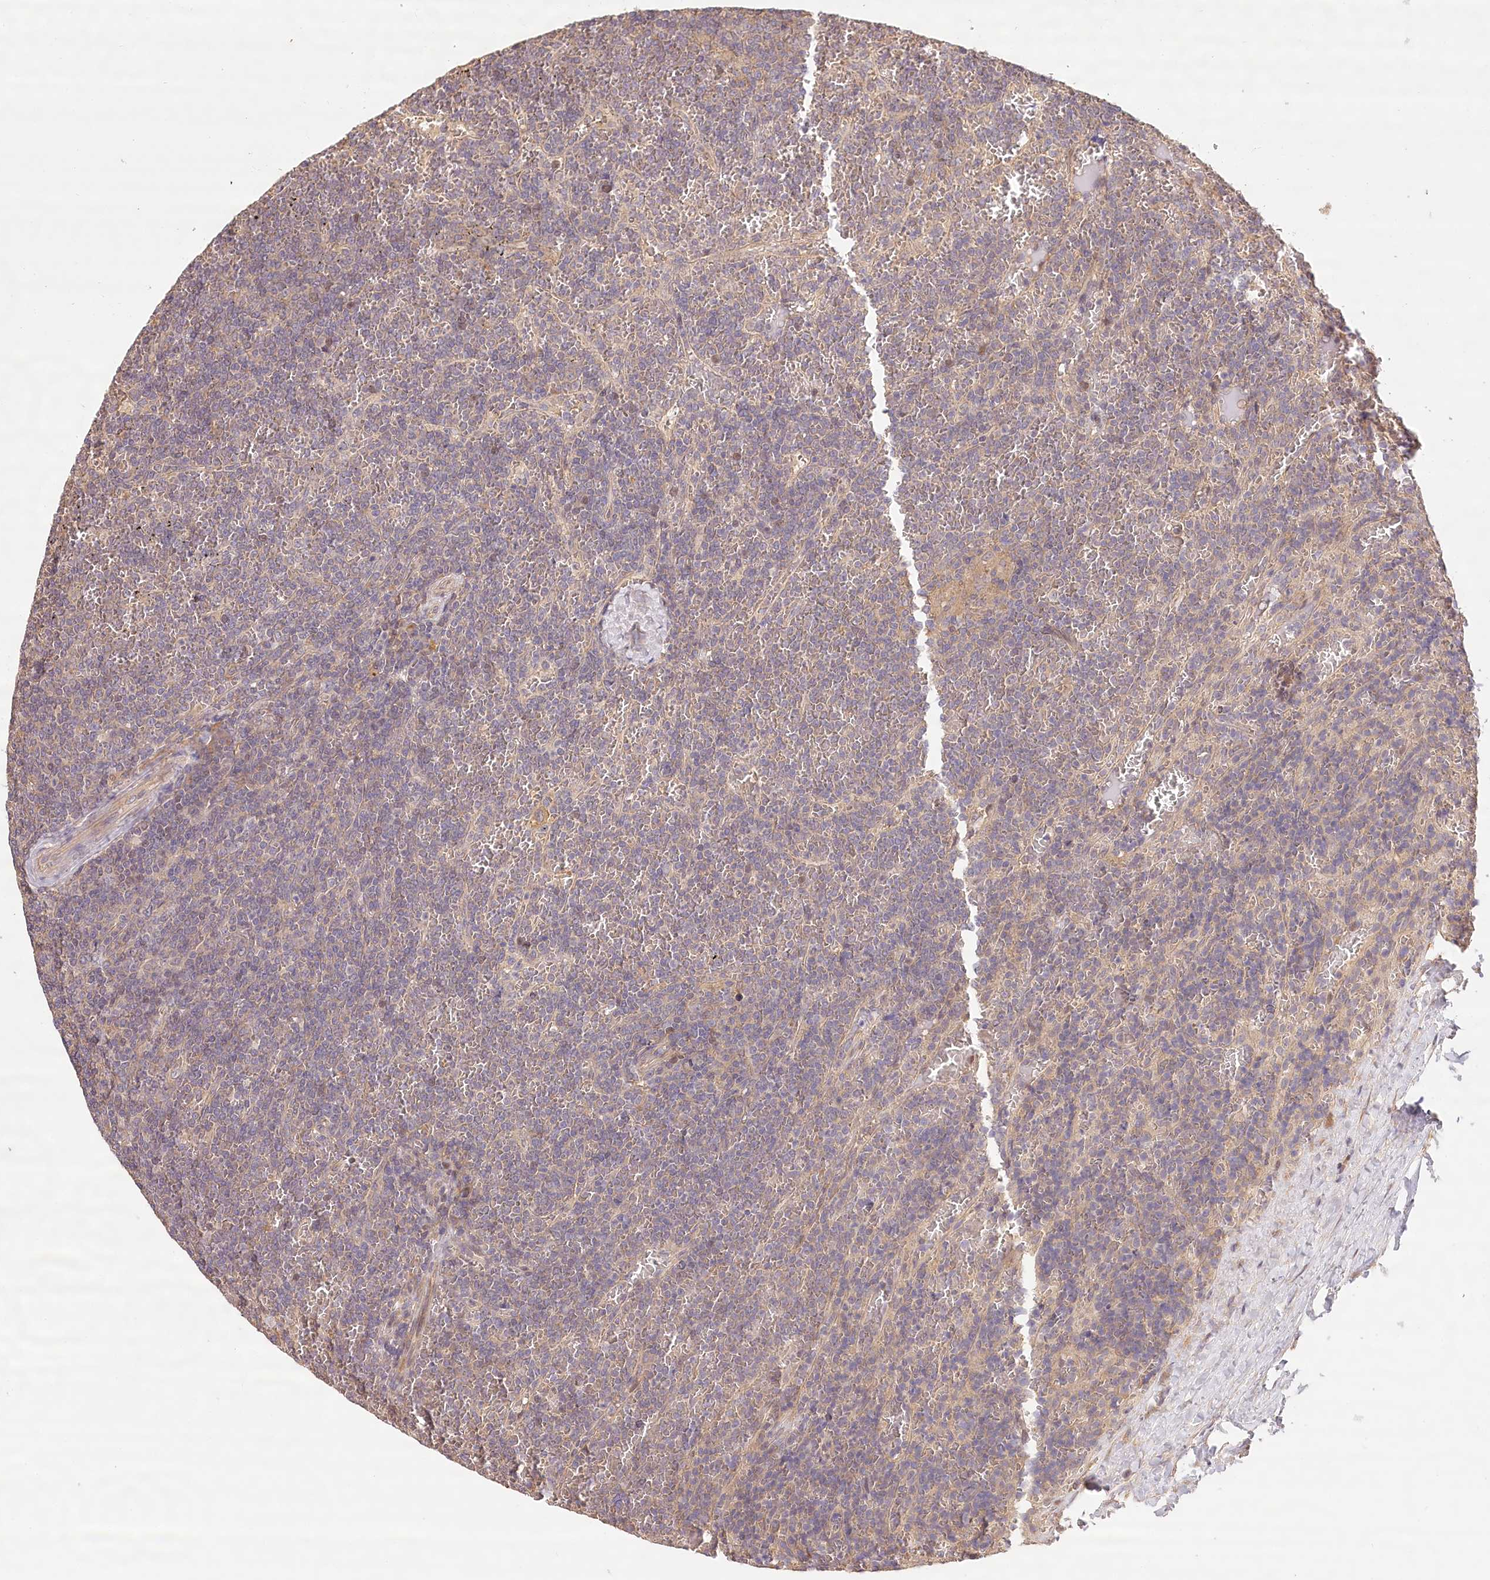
{"staining": {"intensity": "negative", "quantity": "none", "location": "none"}, "tissue": "lymphoma", "cell_type": "Tumor cells", "image_type": "cancer", "snomed": [{"axis": "morphology", "description": "Malignant lymphoma, non-Hodgkin's type, Low grade"}, {"axis": "topography", "description": "Spleen"}], "caption": "An immunohistochemistry photomicrograph of lymphoma is shown. There is no staining in tumor cells of lymphoma.", "gene": "LSS", "patient": {"sex": "female", "age": 19}}